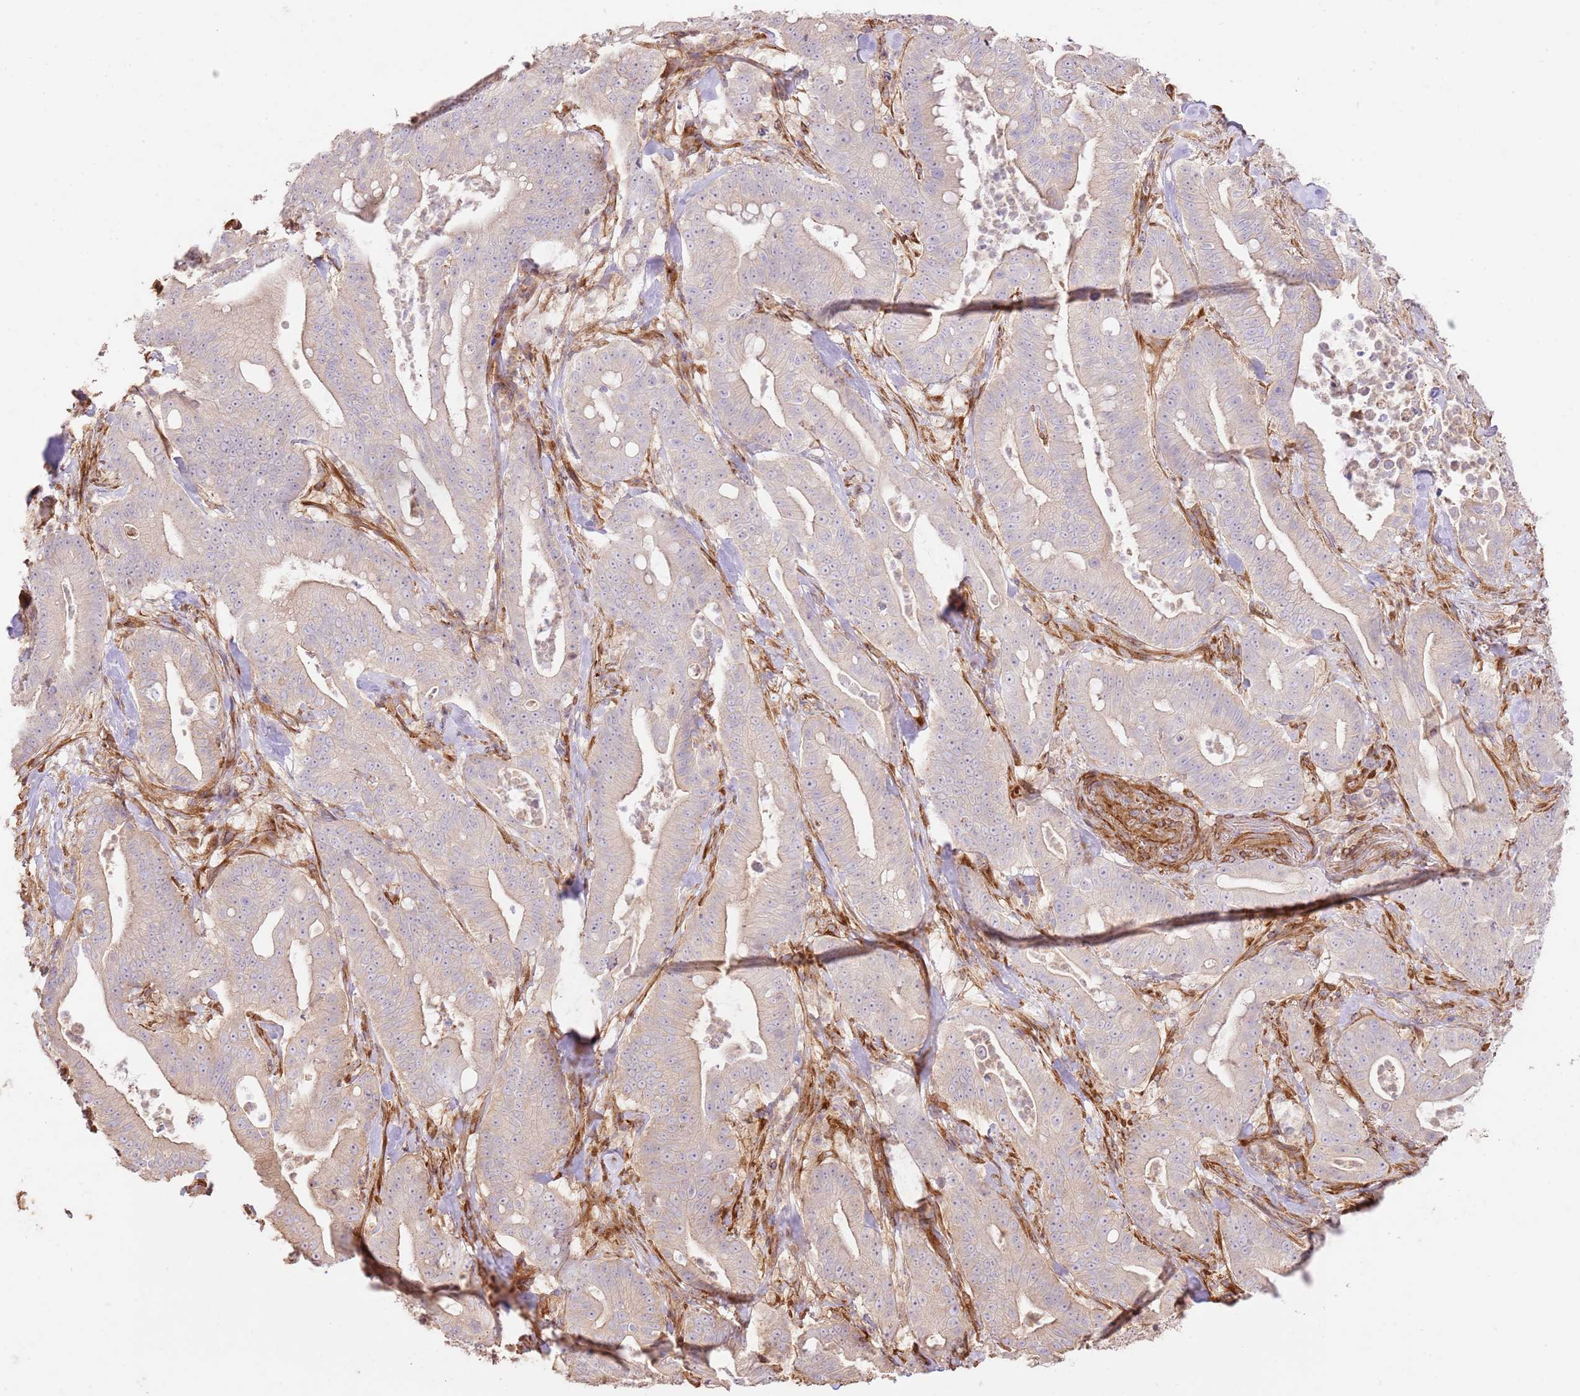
{"staining": {"intensity": "weak", "quantity": "<25%", "location": "cytoplasmic/membranous"}, "tissue": "pancreatic cancer", "cell_type": "Tumor cells", "image_type": "cancer", "snomed": [{"axis": "morphology", "description": "Adenocarcinoma, NOS"}, {"axis": "topography", "description": "Pancreas"}], "caption": "This is an IHC histopathology image of pancreatic cancer. There is no staining in tumor cells.", "gene": "ZBTB39", "patient": {"sex": "male", "age": 71}}